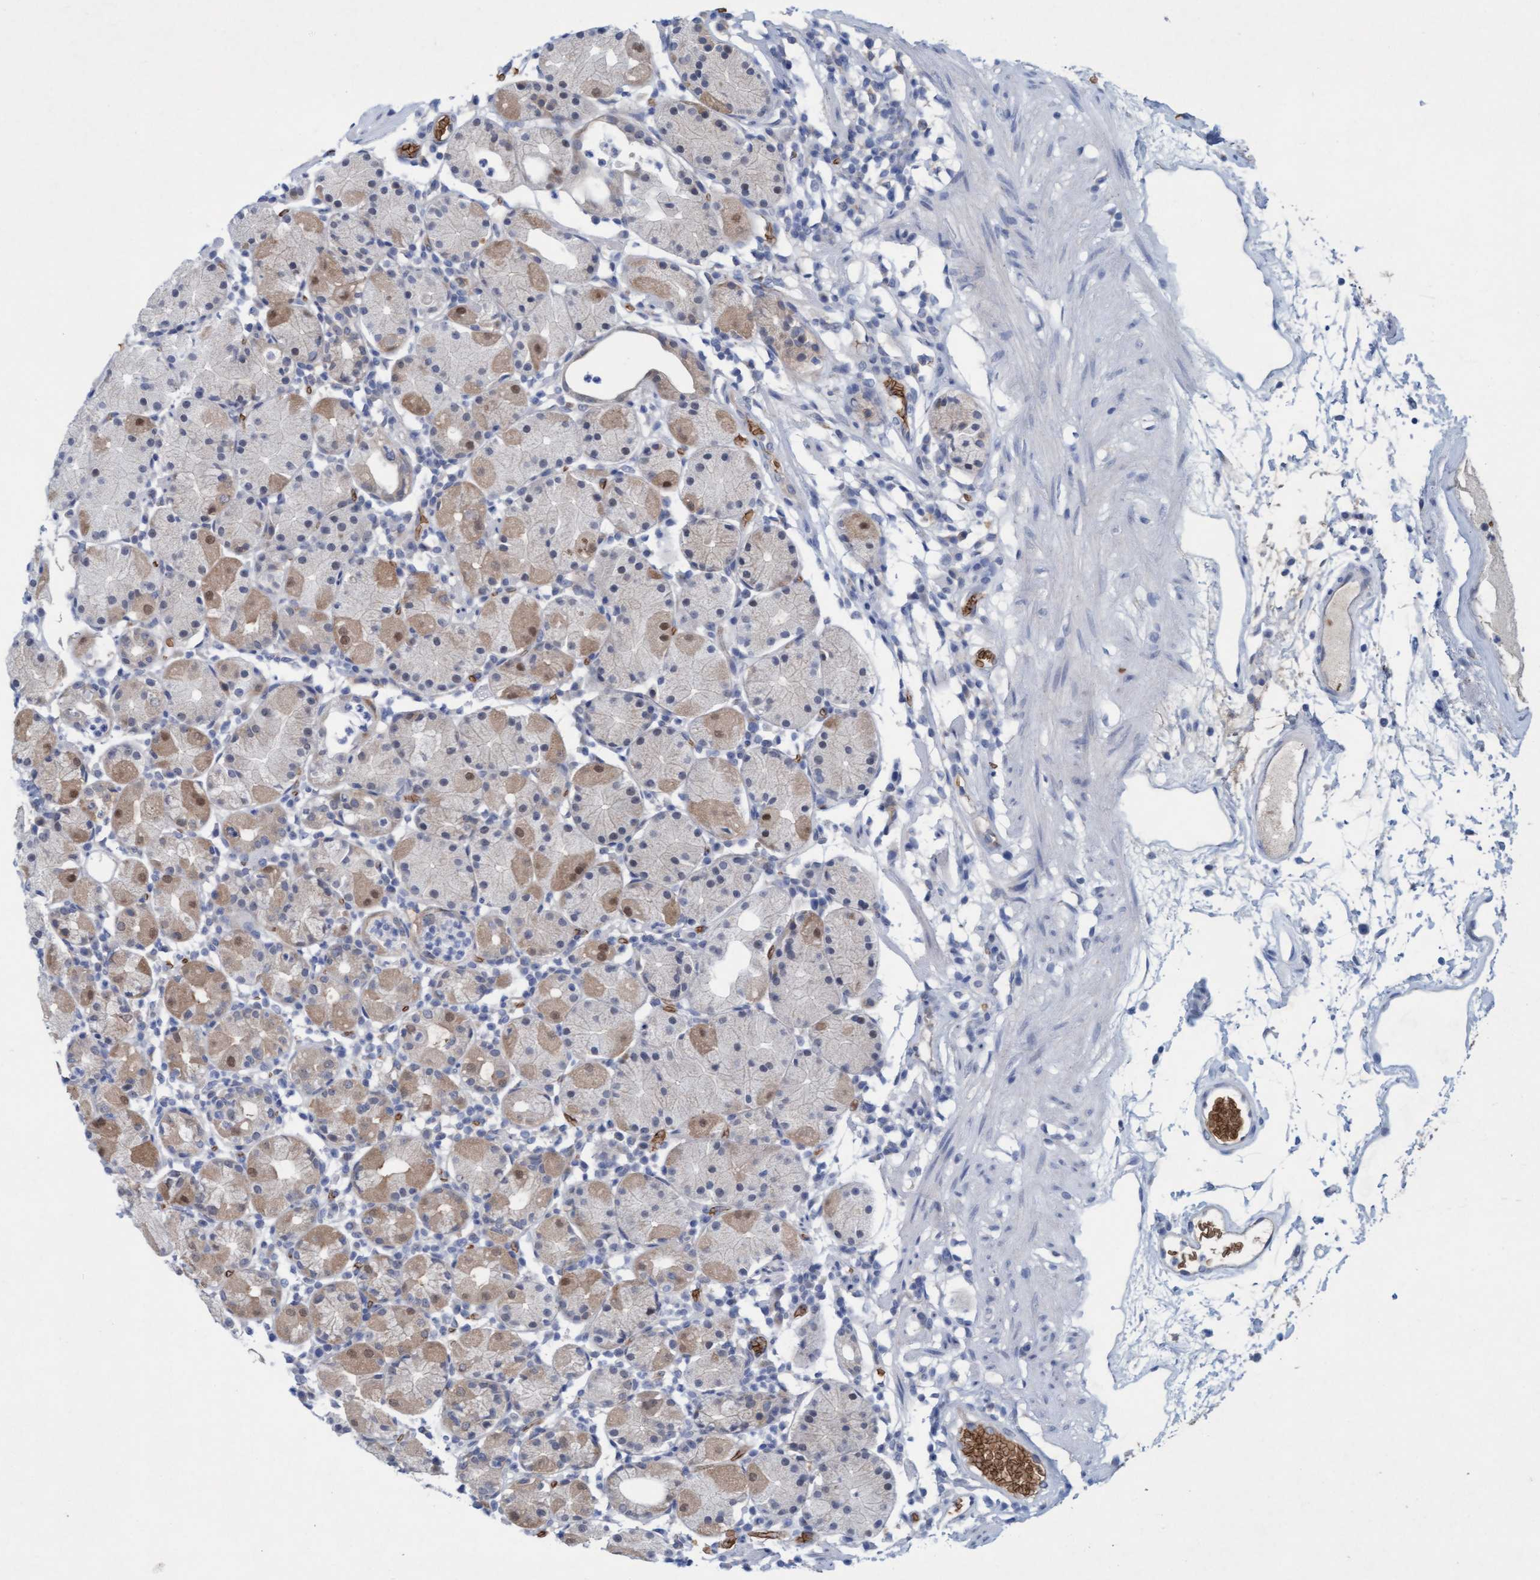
{"staining": {"intensity": "weak", "quantity": "<25%", "location": "cytoplasmic/membranous,nuclear"}, "tissue": "stomach", "cell_type": "Glandular cells", "image_type": "normal", "snomed": [{"axis": "morphology", "description": "Normal tissue, NOS"}, {"axis": "topography", "description": "Stomach"}, {"axis": "topography", "description": "Stomach, lower"}], "caption": "A high-resolution photomicrograph shows IHC staining of normal stomach, which demonstrates no significant positivity in glandular cells. (DAB (3,3'-diaminobenzidine) IHC visualized using brightfield microscopy, high magnification).", "gene": "SPEM2", "patient": {"sex": "female", "age": 75}}